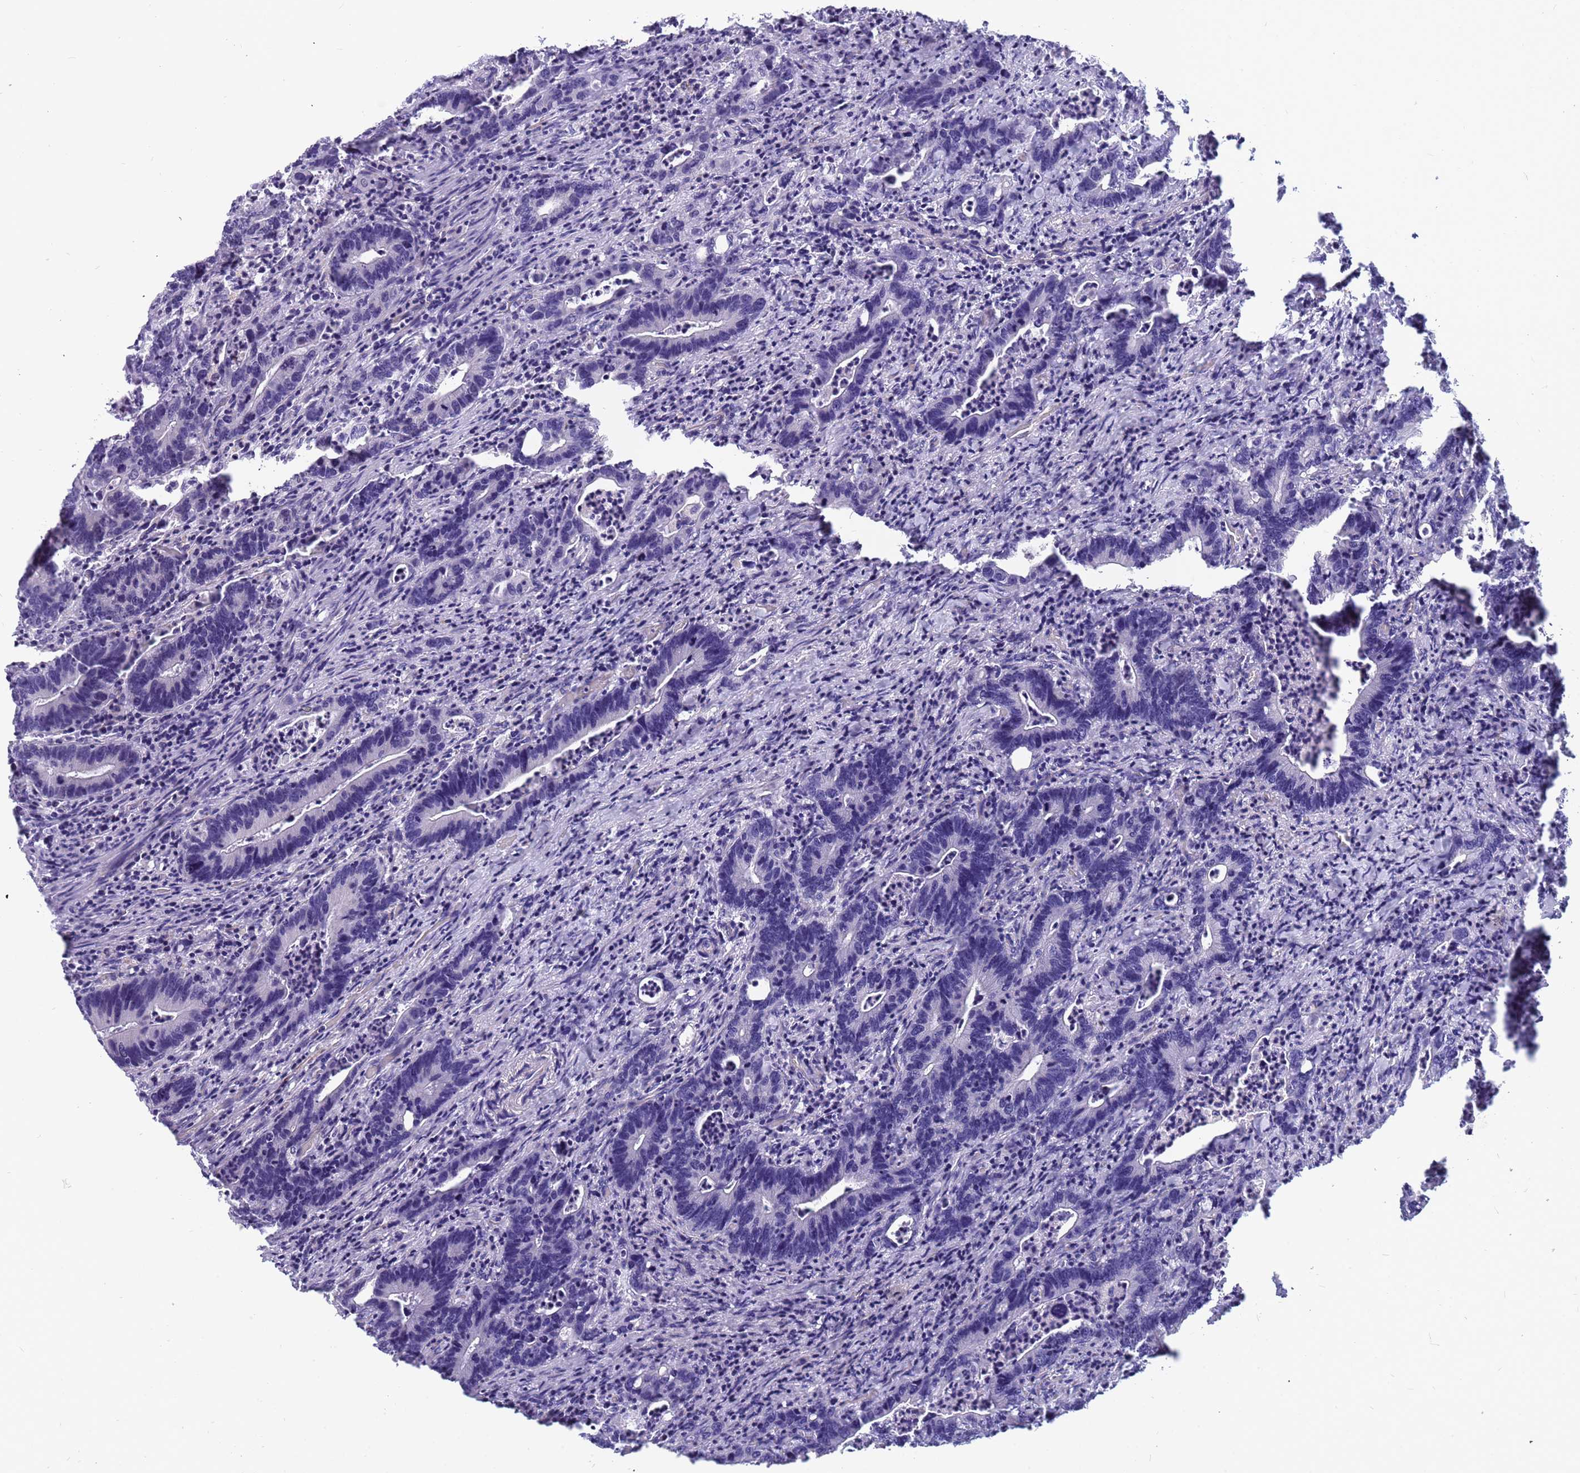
{"staining": {"intensity": "negative", "quantity": "none", "location": "none"}, "tissue": "colorectal cancer", "cell_type": "Tumor cells", "image_type": "cancer", "snomed": [{"axis": "morphology", "description": "Adenocarcinoma, NOS"}, {"axis": "topography", "description": "Colon"}], "caption": "High magnification brightfield microscopy of colorectal cancer stained with DAB (3,3'-diaminobenzidine) (brown) and counterstained with hematoxylin (blue): tumor cells show no significant expression.", "gene": "CXorf65", "patient": {"sex": "female", "age": 75}}